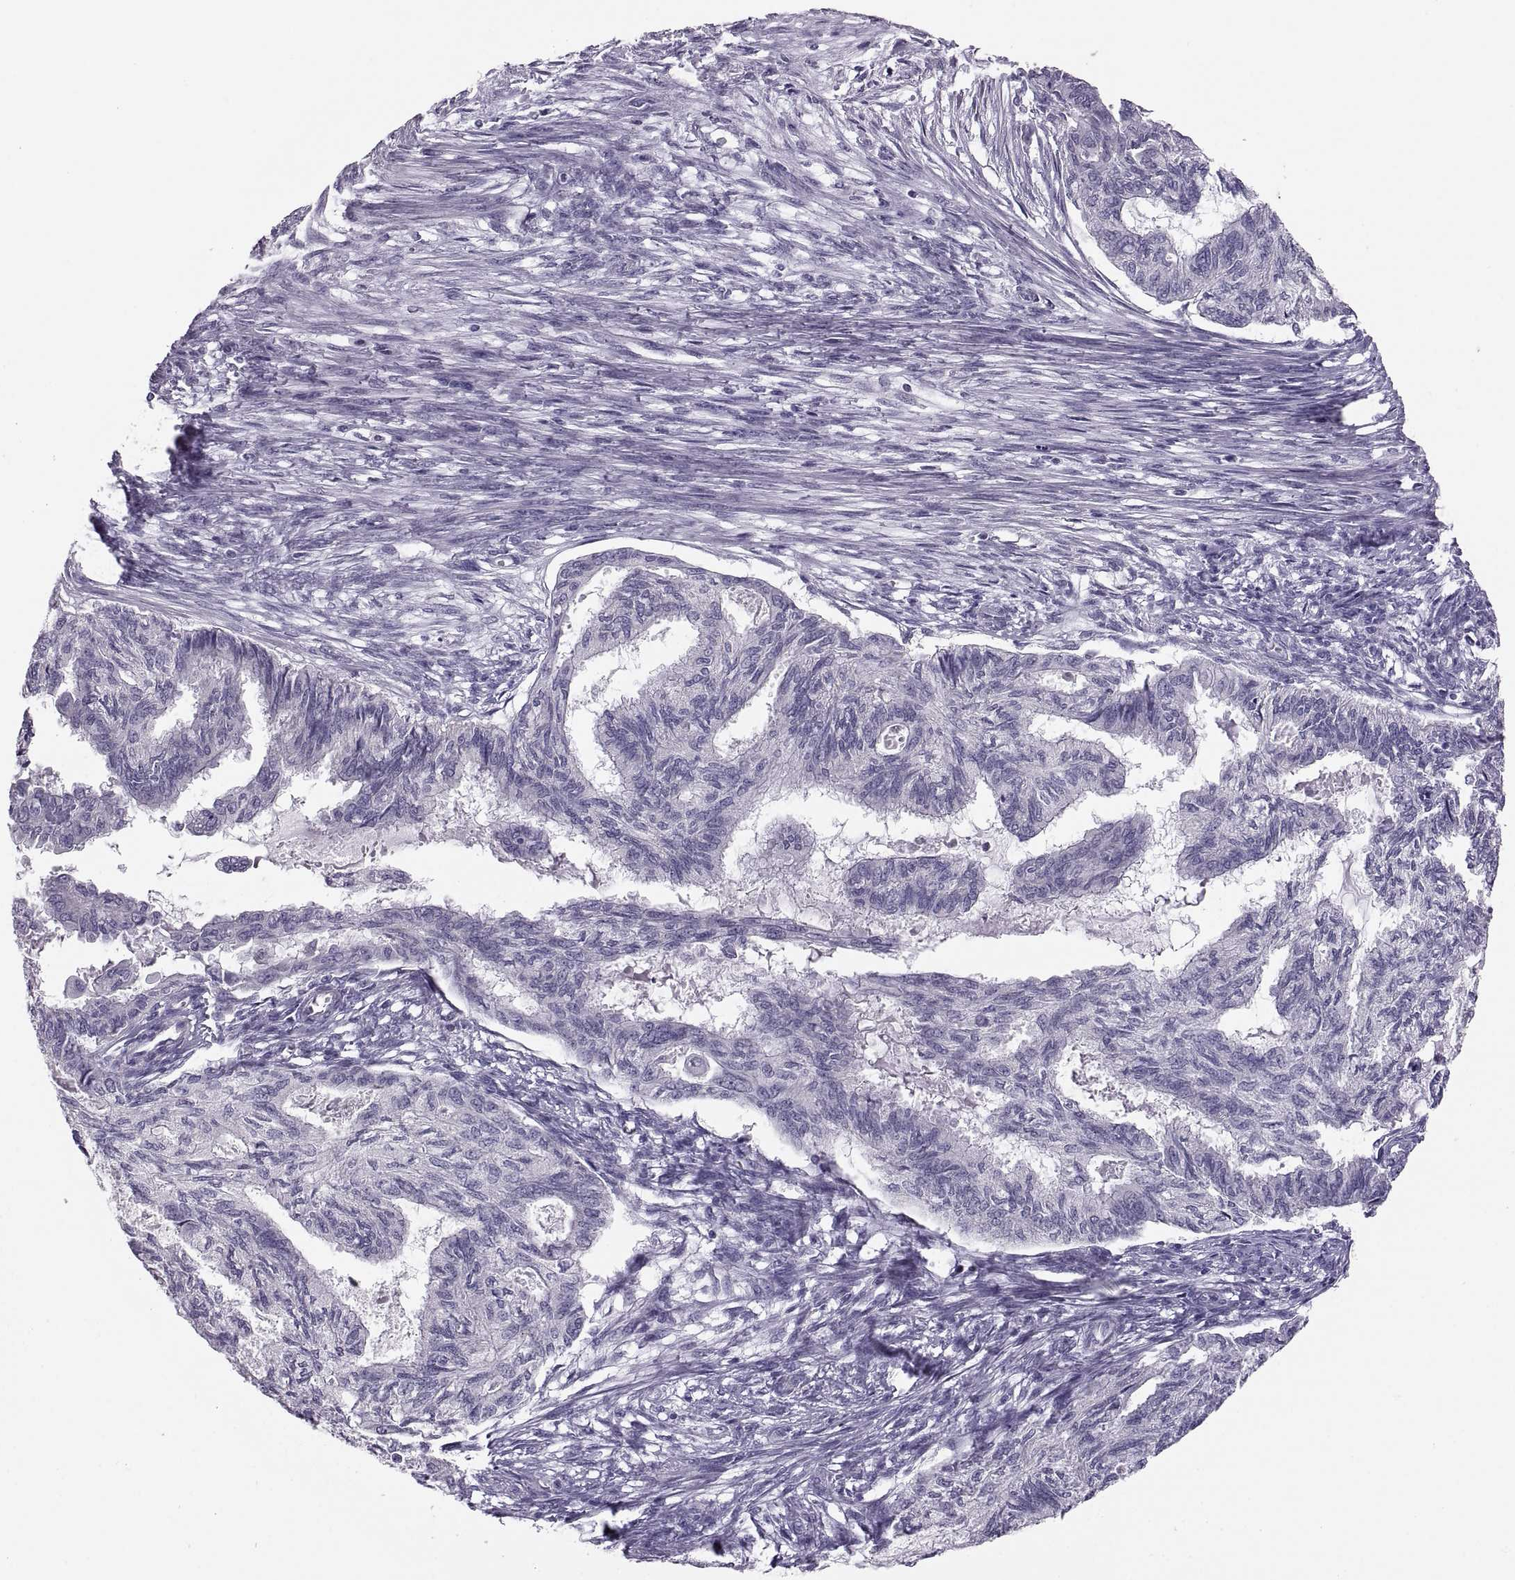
{"staining": {"intensity": "negative", "quantity": "none", "location": "none"}, "tissue": "endometrial cancer", "cell_type": "Tumor cells", "image_type": "cancer", "snomed": [{"axis": "morphology", "description": "Adenocarcinoma, NOS"}, {"axis": "topography", "description": "Endometrium"}], "caption": "Photomicrograph shows no protein staining in tumor cells of adenocarcinoma (endometrial) tissue. The staining was performed using DAB (3,3'-diaminobenzidine) to visualize the protein expression in brown, while the nuclei were stained in blue with hematoxylin (Magnification: 20x).", "gene": "ADH6", "patient": {"sex": "female", "age": 86}}